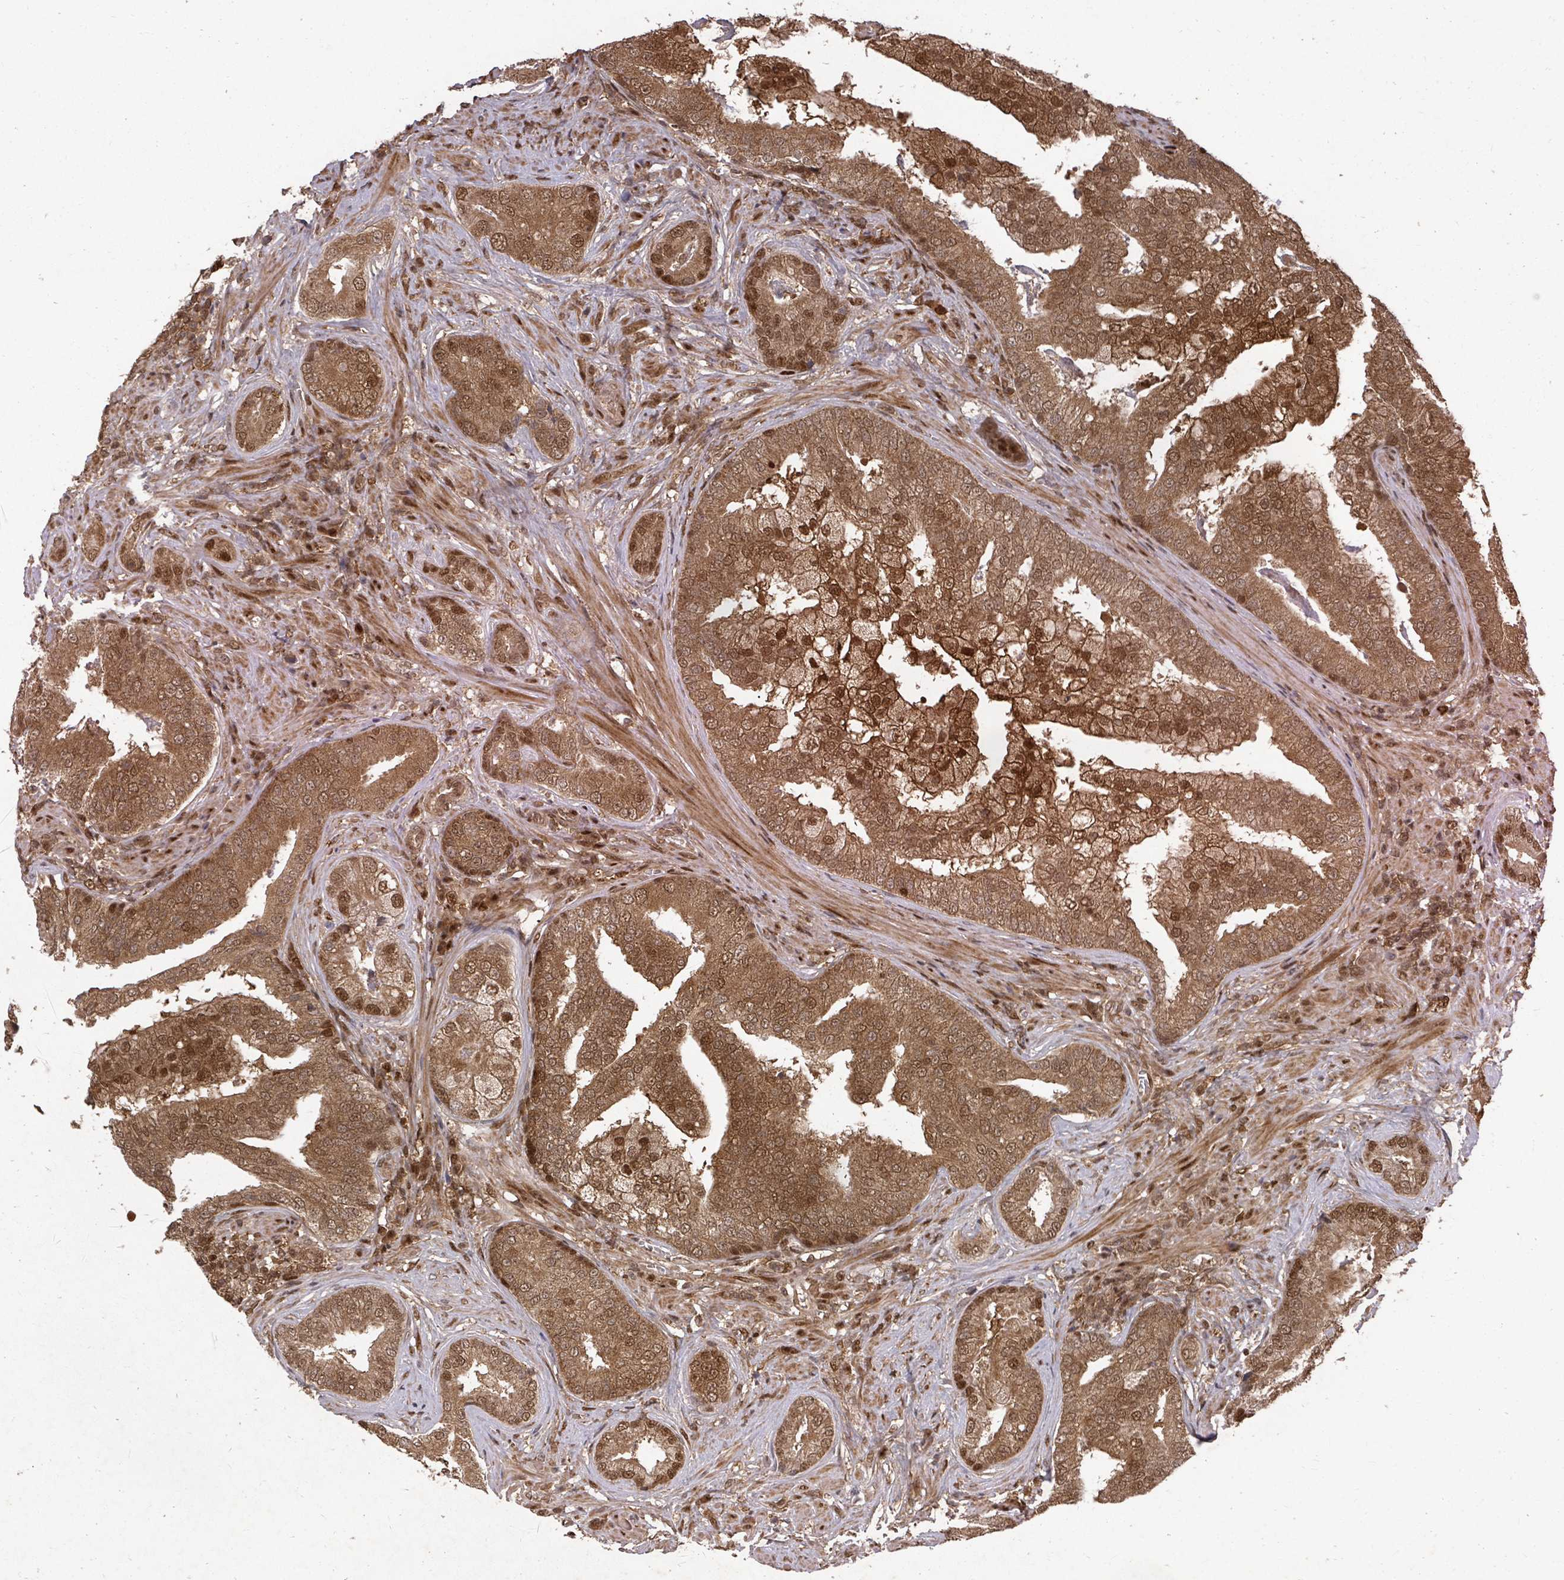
{"staining": {"intensity": "strong", "quantity": ">75%", "location": "cytoplasmic/membranous,nuclear"}, "tissue": "prostate cancer", "cell_type": "Tumor cells", "image_type": "cancer", "snomed": [{"axis": "morphology", "description": "Adenocarcinoma, High grade"}, {"axis": "topography", "description": "Prostate"}], "caption": "The immunohistochemical stain highlights strong cytoplasmic/membranous and nuclear positivity in tumor cells of prostate cancer tissue. (Stains: DAB in brown, nuclei in blue, Microscopy: brightfield microscopy at high magnification).", "gene": "KDM4E", "patient": {"sex": "male", "age": 55}}